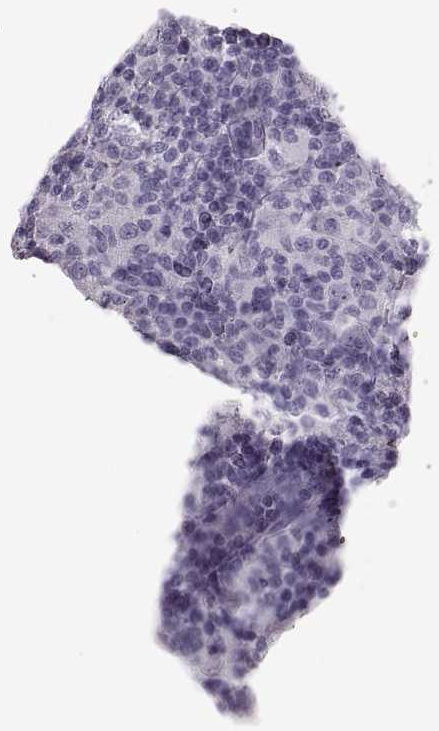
{"staining": {"intensity": "negative", "quantity": "none", "location": "none"}, "tissue": "lymphoma", "cell_type": "Tumor cells", "image_type": "cancer", "snomed": [{"axis": "morphology", "description": "Hodgkin's disease, NOS"}, {"axis": "topography", "description": "Lymph node"}], "caption": "Hodgkin's disease was stained to show a protein in brown. There is no significant expression in tumor cells.", "gene": "TKTL1", "patient": {"sex": "male", "age": 70}}